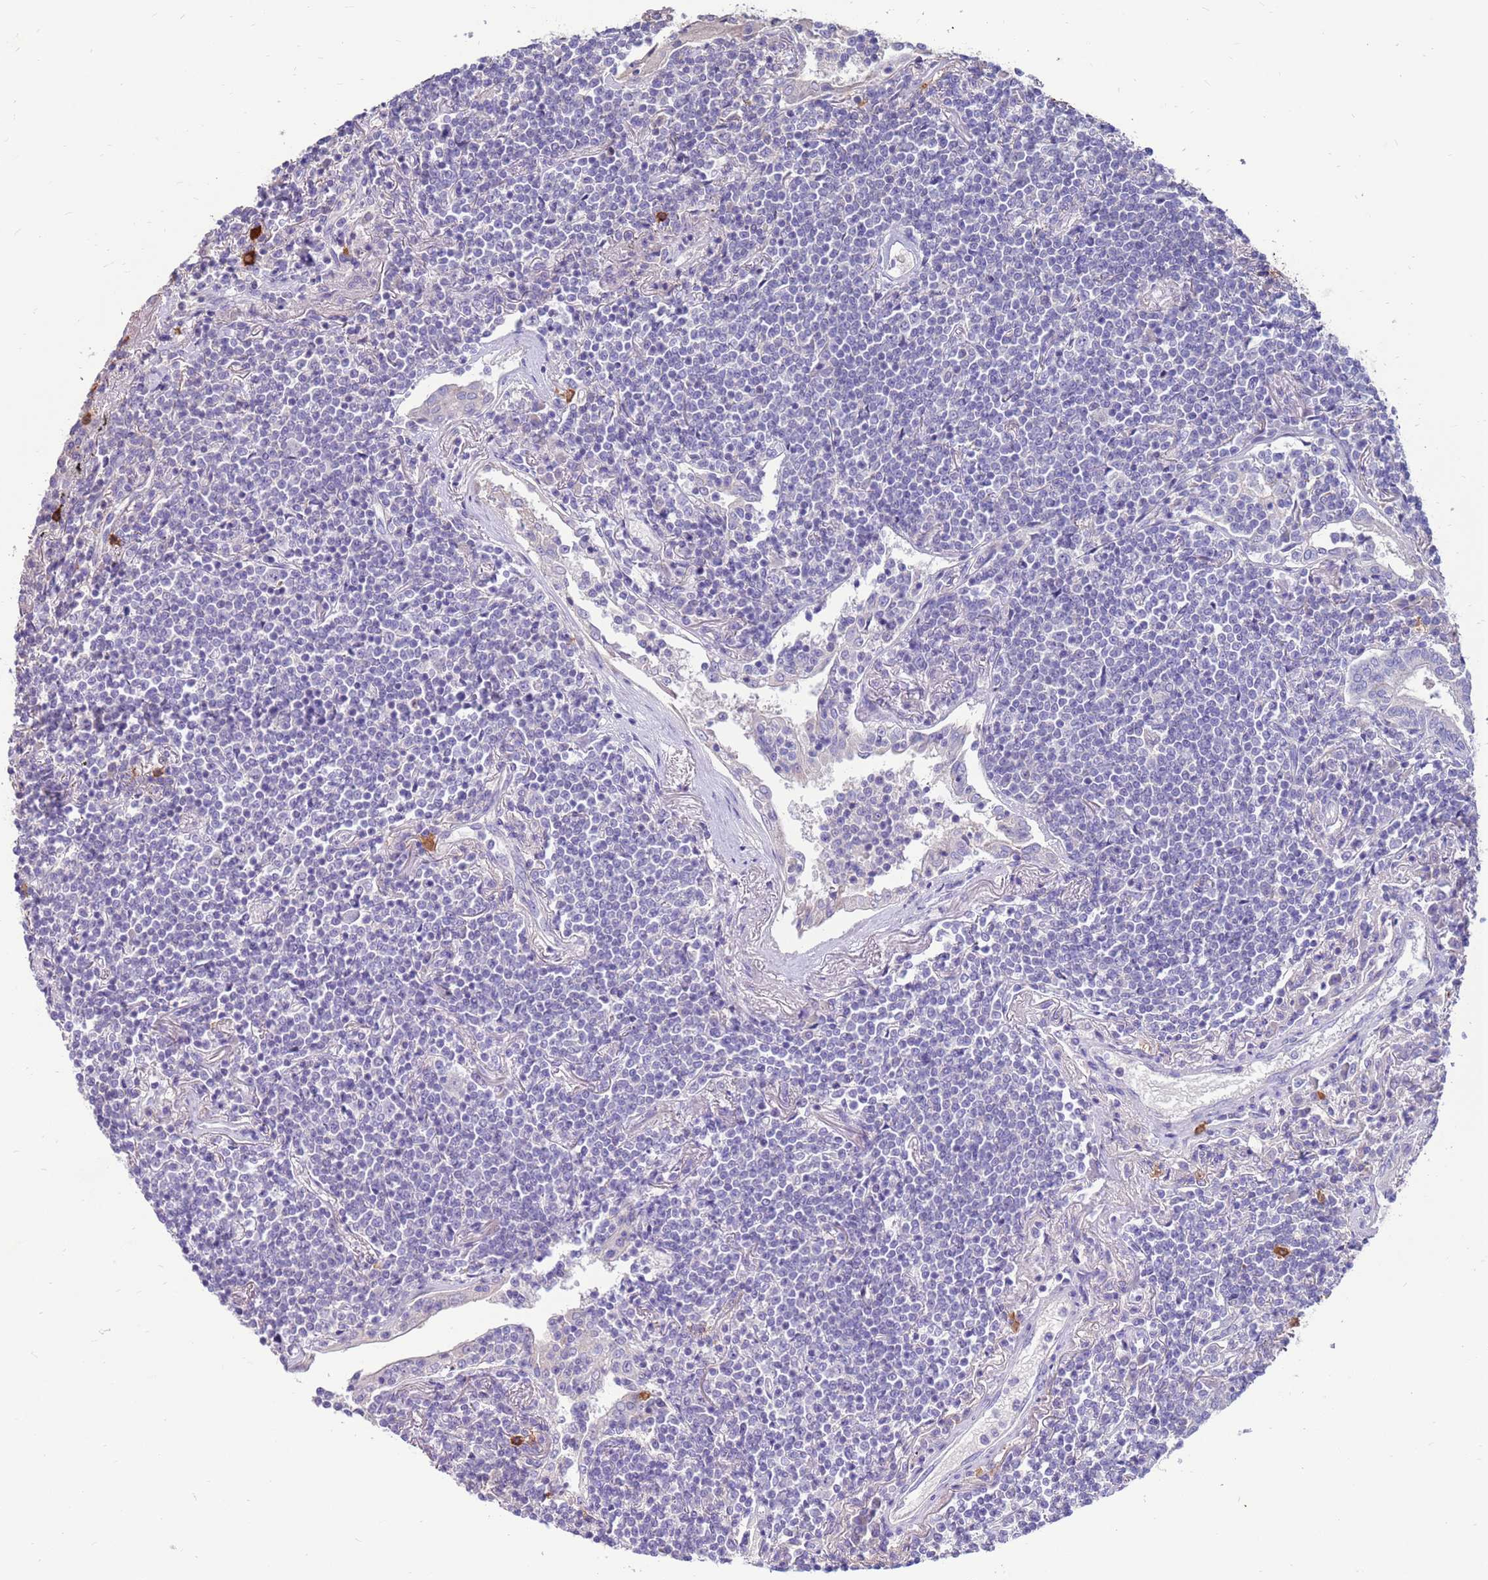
{"staining": {"intensity": "negative", "quantity": "none", "location": "none"}, "tissue": "lymphoma", "cell_type": "Tumor cells", "image_type": "cancer", "snomed": [{"axis": "morphology", "description": "Malignant lymphoma, non-Hodgkin's type, Low grade"}, {"axis": "topography", "description": "Lung"}], "caption": "Tumor cells are negative for brown protein staining in low-grade malignant lymphoma, non-Hodgkin's type.", "gene": "PDE10A", "patient": {"sex": "female", "age": 71}}